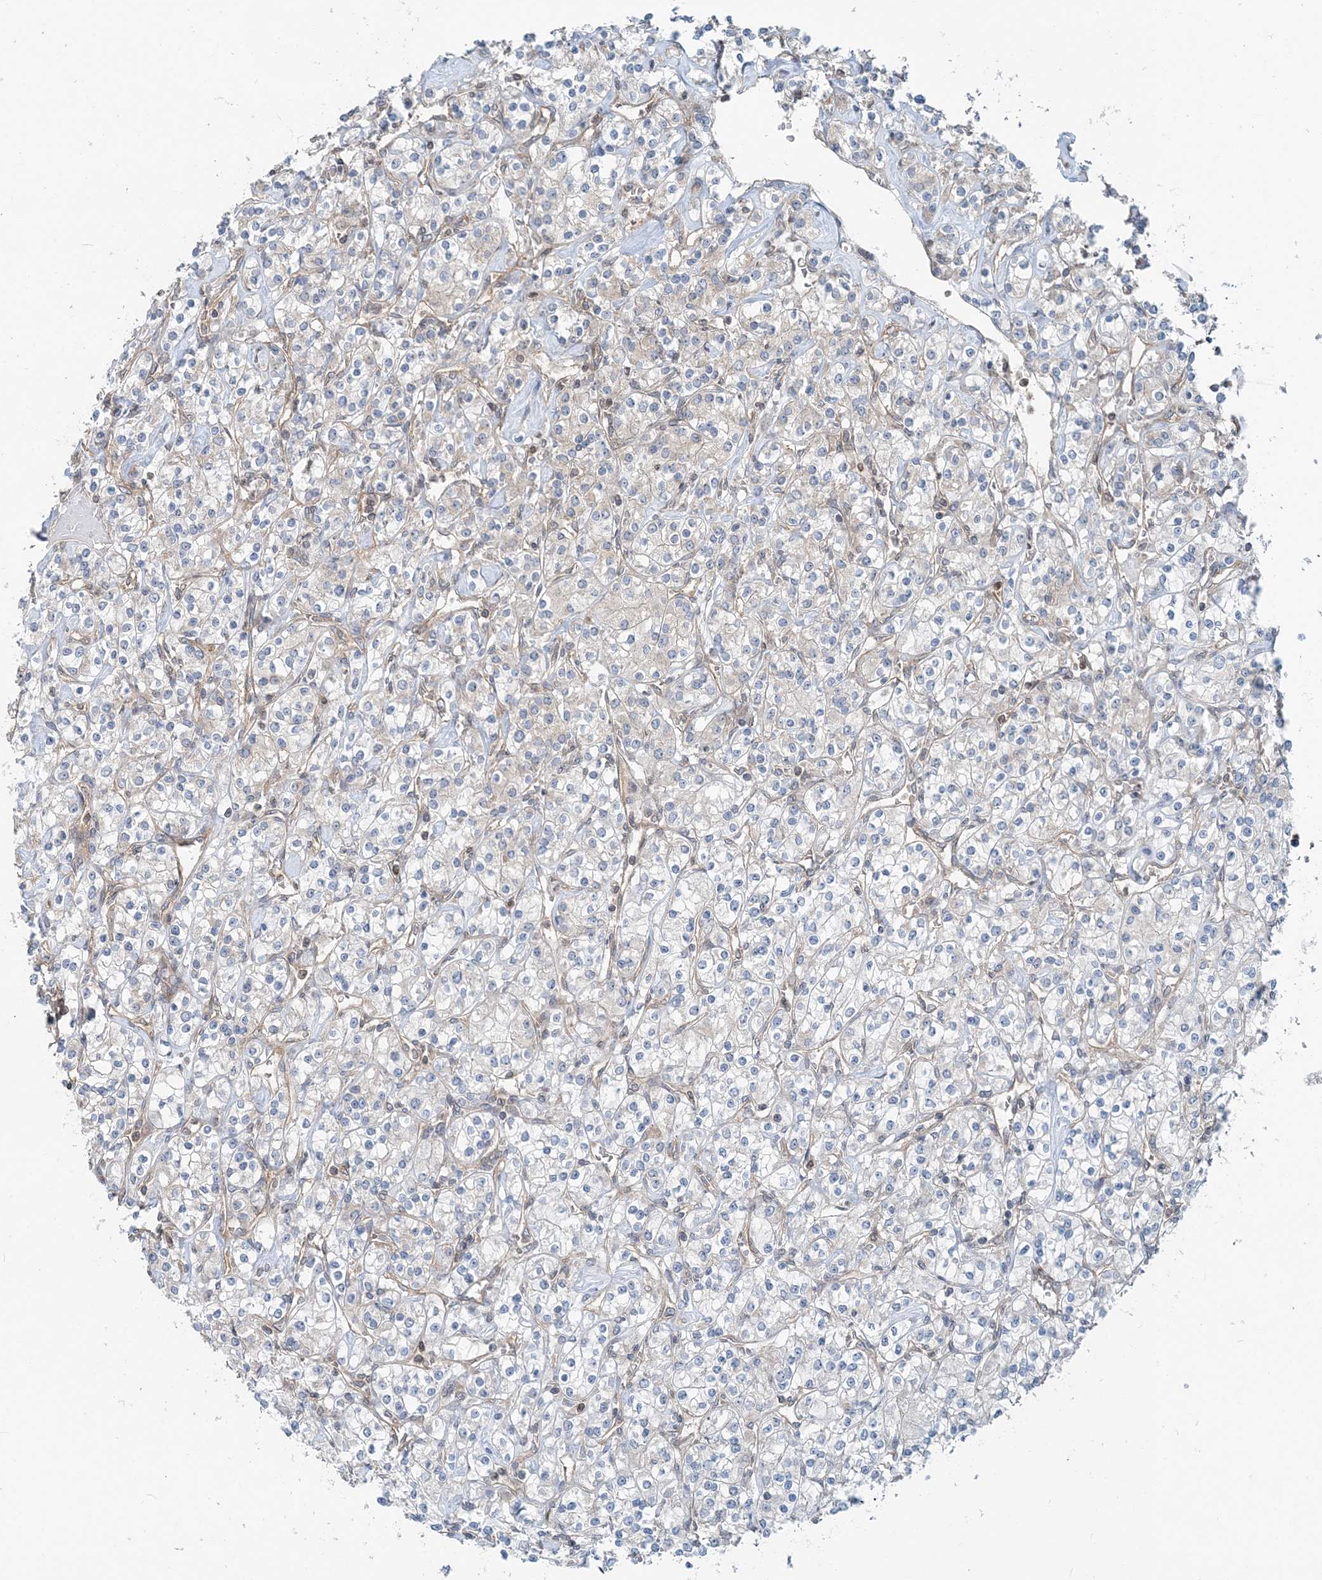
{"staining": {"intensity": "negative", "quantity": "none", "location": "none"}, "tissue": "renal cancer", "cell_type": "Tumor cells", "image_type": "cancer", "snomed": [{"axis": "morphology", "description": "Adenocarcinoma, NOS"}, {"axis": "topography", "description": "Kidney"}], "caption": "Tumor cells show no significant expression in renal cancer (adenocarcinoma). The staining is performed using DAB brown chromogen with nuclei counter-stained in using hematoxylin.", "gene": "MOB4", "patient": {"sex": "male", "age": 77}}